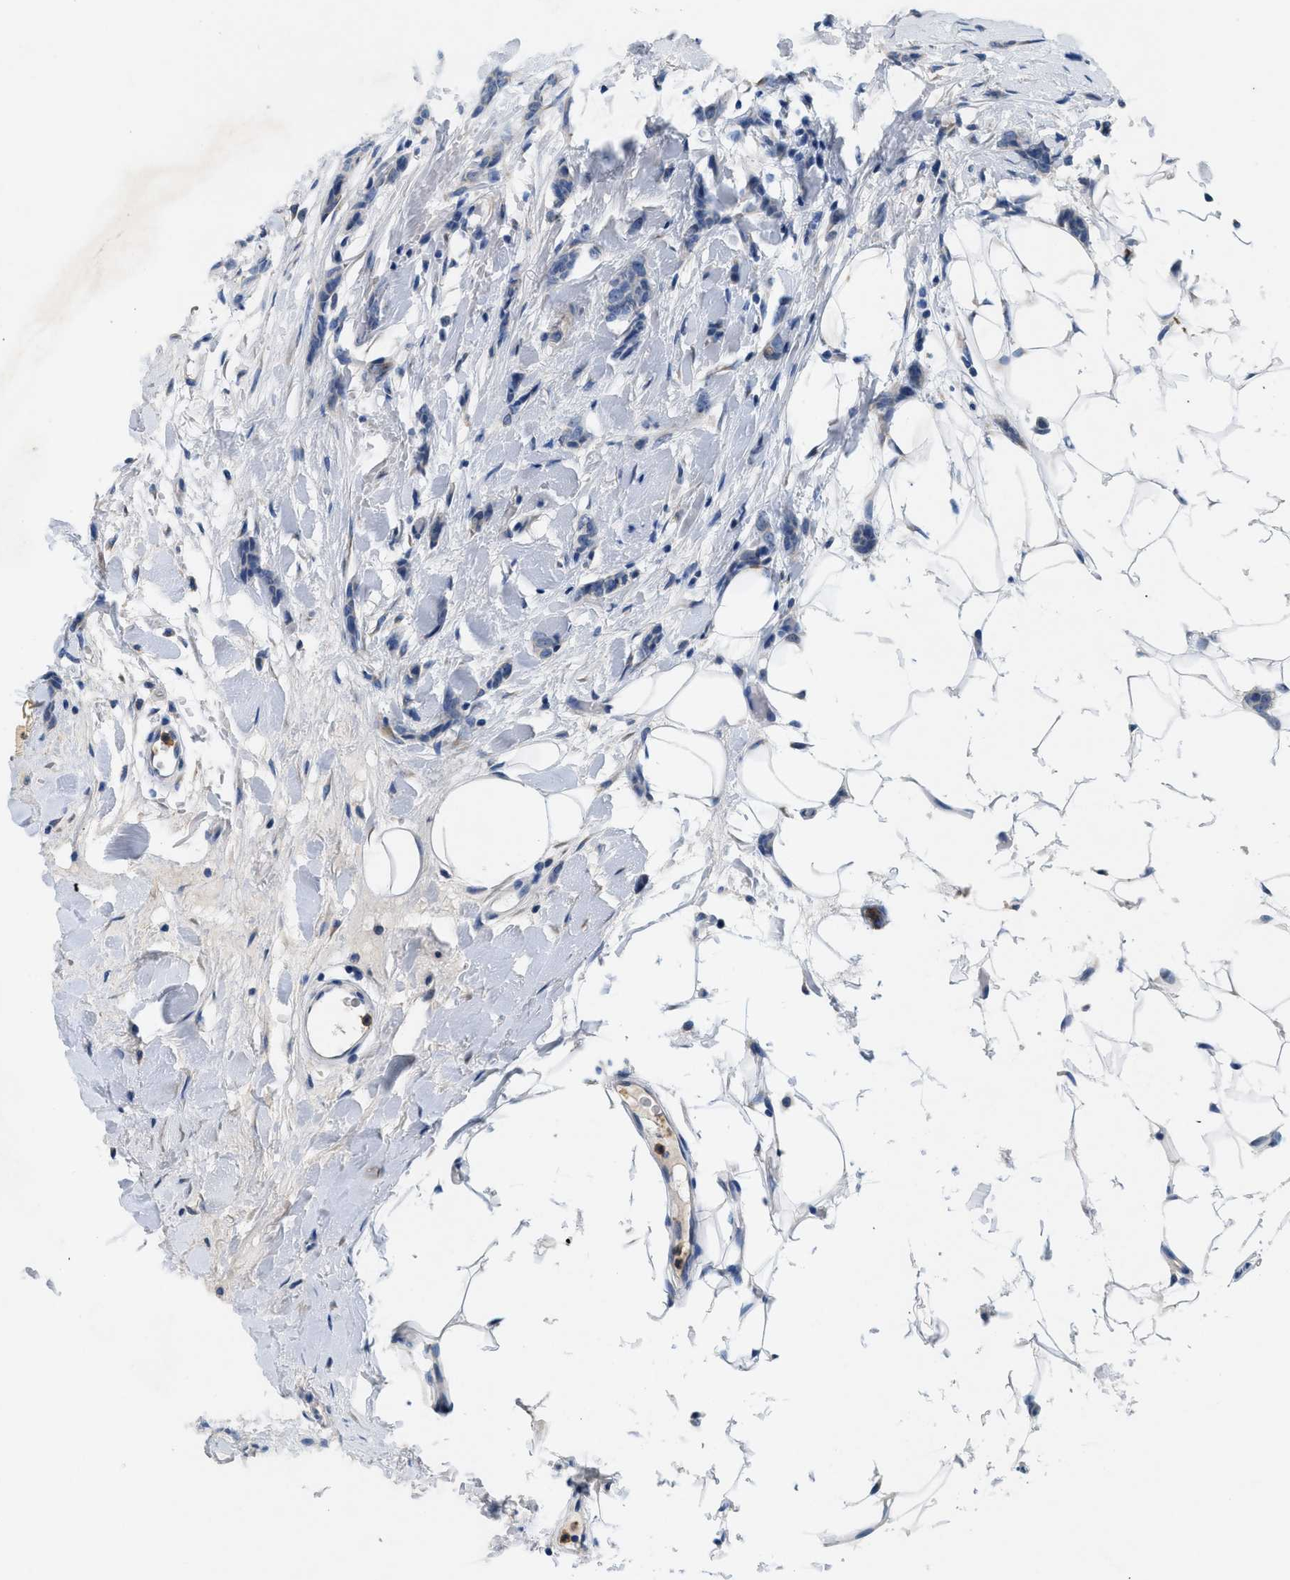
{"staining": {"intensity": "negative", "quantity": "none", "location": "none"}, "tissue": "breast cancer", "cell_type": "Tumor cells", "image_type": "cancer", "snomed": [{"axis": "morphology", "description": "Lobular carcinoma"}, {"axis": "topography", "description": "Skin"}, {"axis": "topography", "description": "Breast"}], "caption": "This is an immunohistochemistry (IHC) image of human breast cancer (lobular carcinoma). There is no expression in tumor cells.", "gene": "PLPPR5", "patient": {"sex": "female", "age": 46}}